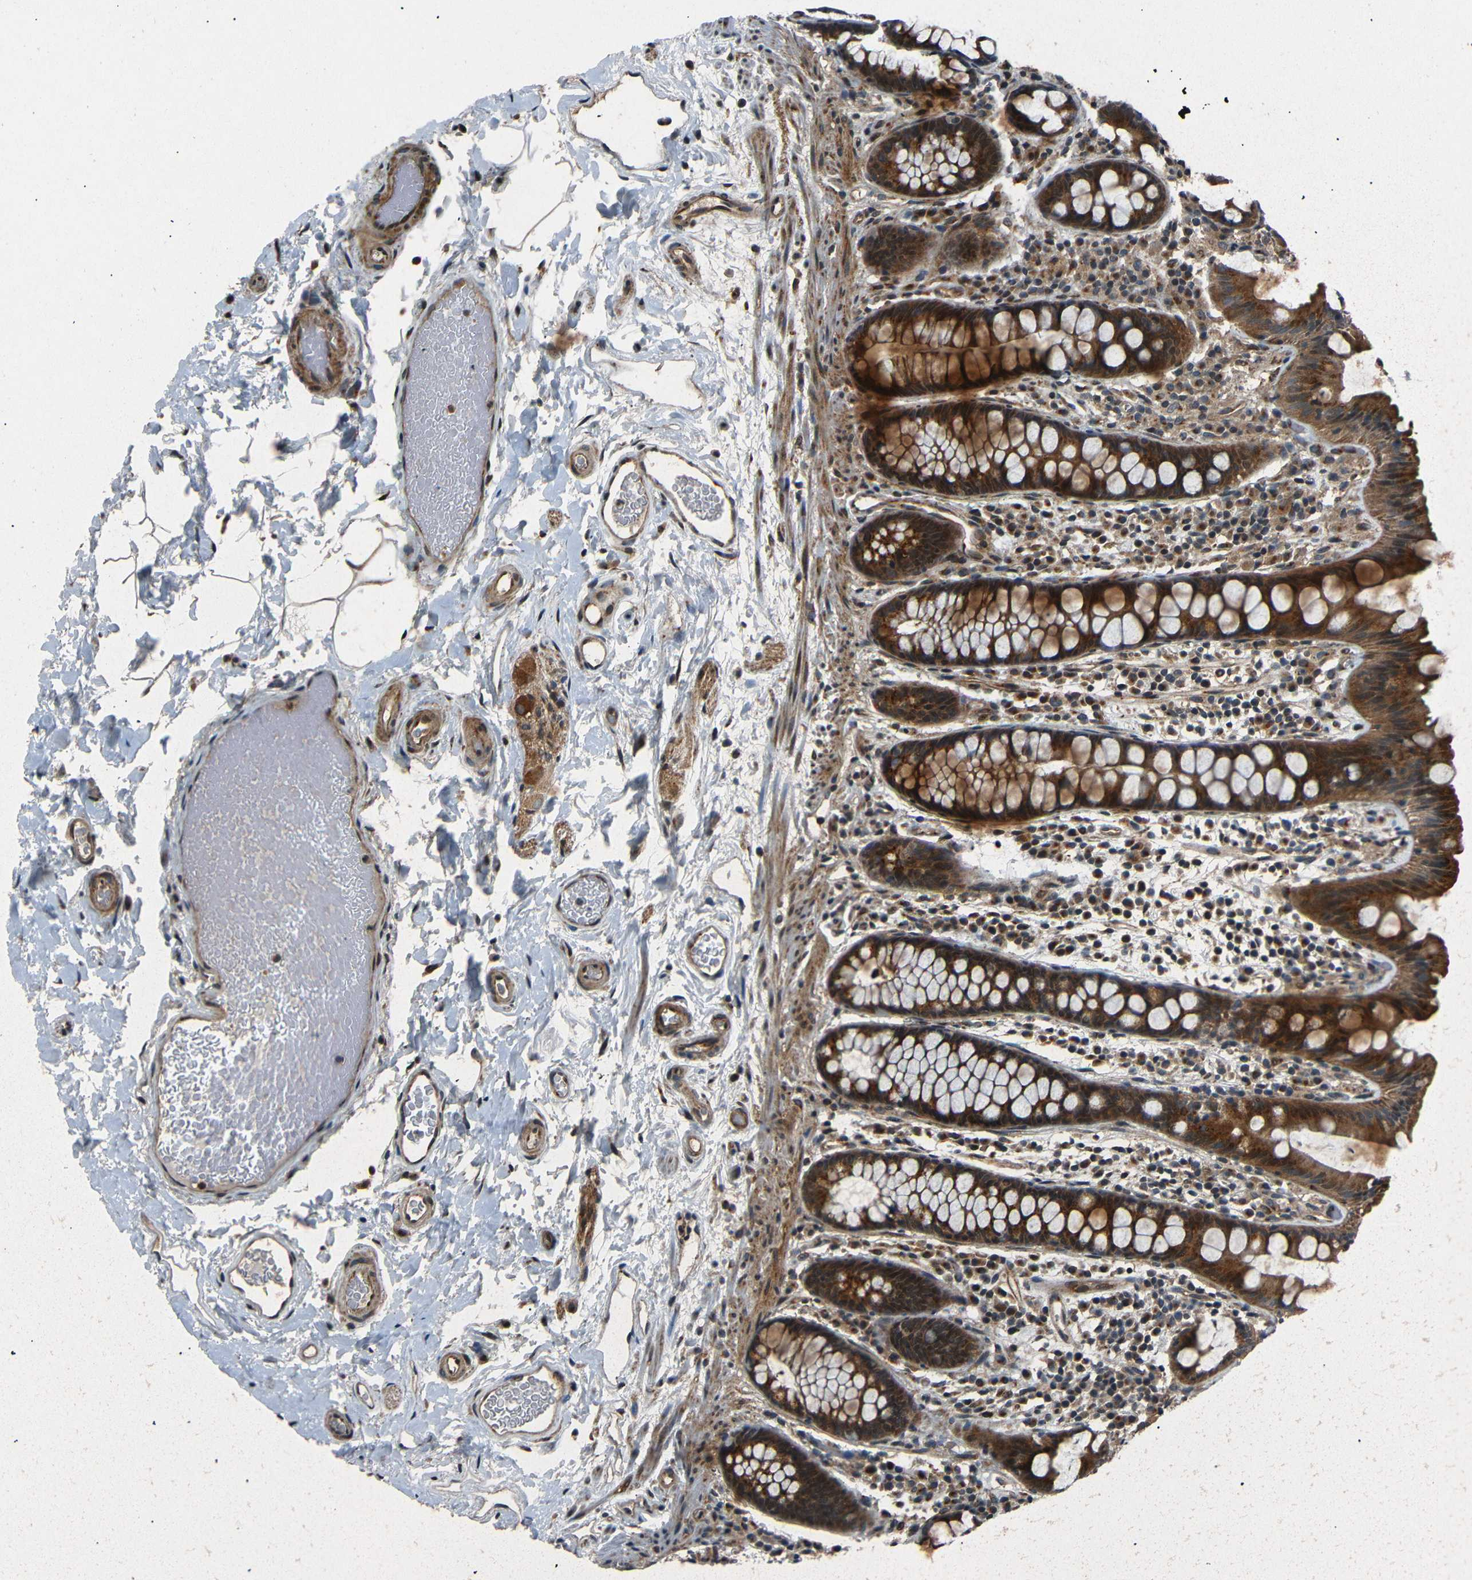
{"staining": {"intensity": "moderate", "quantity": ">75%", "location": "cytoplasmic/membranous,nuclear"}, "tissue": "colon", "cell_type": "Endothelial cells", "image_type": "normal", "snomed": [{"axis": "morphology", "description": "Normal tissue, NOS"}, {"axis": "topography", "description": "Colon"}], "caption": "An IHC photomicrograph of unremarkable tissue is shown. Protein staining in brown labels moderate cytoplasmic/membranous,nuclear positivity in colon within endothelial cells.", "gene": "AKAP9", "patient": {"sex": "female", "age": 80}}